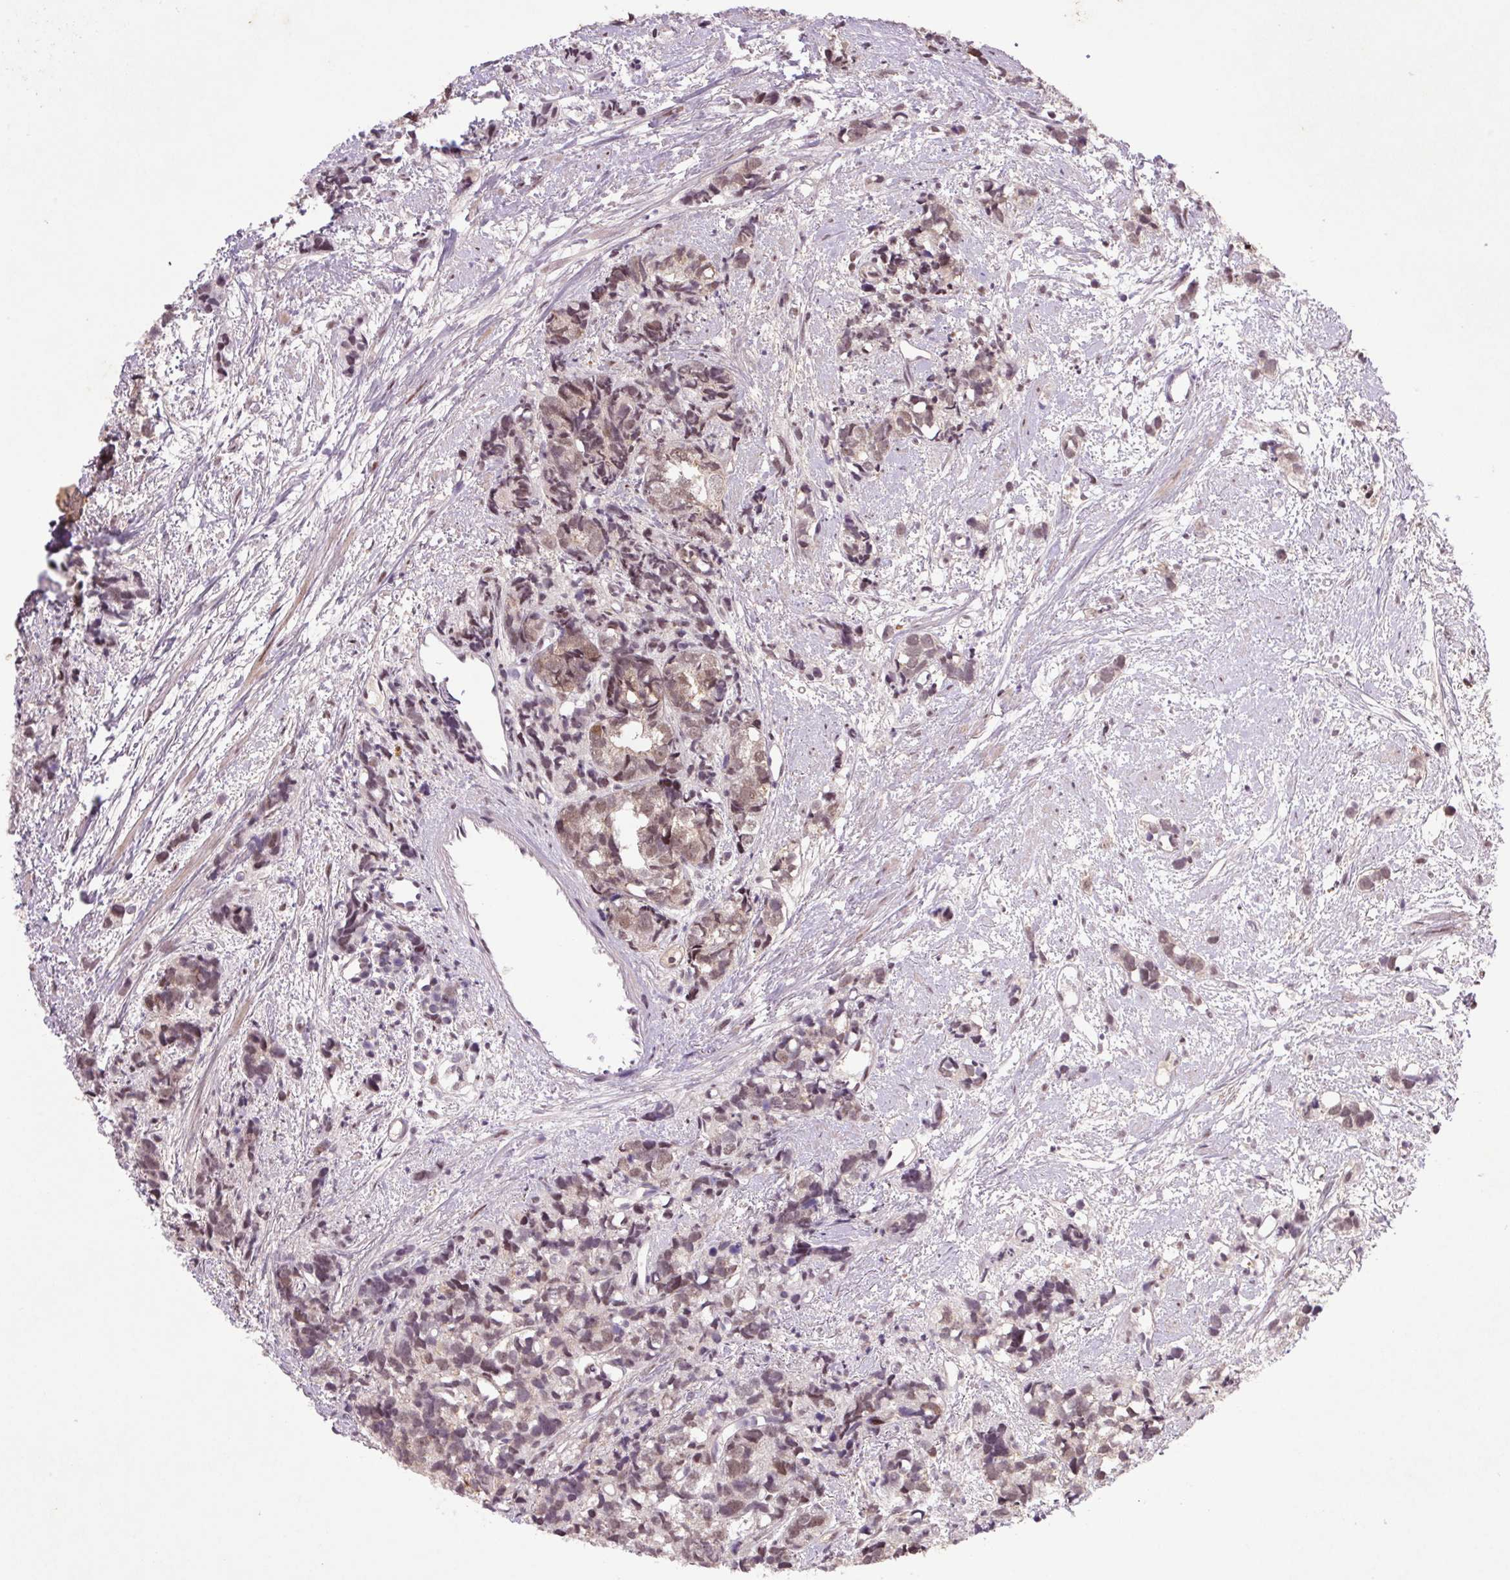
{"staining": {"intensity": "moderate", "quantity": ">75%", "location": "nuclear"}, "tissue": "prostate cancer", "cell_type": "Tumor cells", "image_type": "cancer", "snomed": [{"axis": "morphology", "description": "Adenocarcinoma, High grade"}, {"axis": "topography", "description": "Prostate"}], "caption": "Moderate nuclear expression is appreciated in approximately >75% of tumor cells in prostate high-grade adenocarcinoma. (DAB (3,3'-diaminobenzidine) IHC, brown staining for protein, blue staining for nuclei).", "gene": "LDLRAD4", "patient": {"sex": "male", "age": 77}}